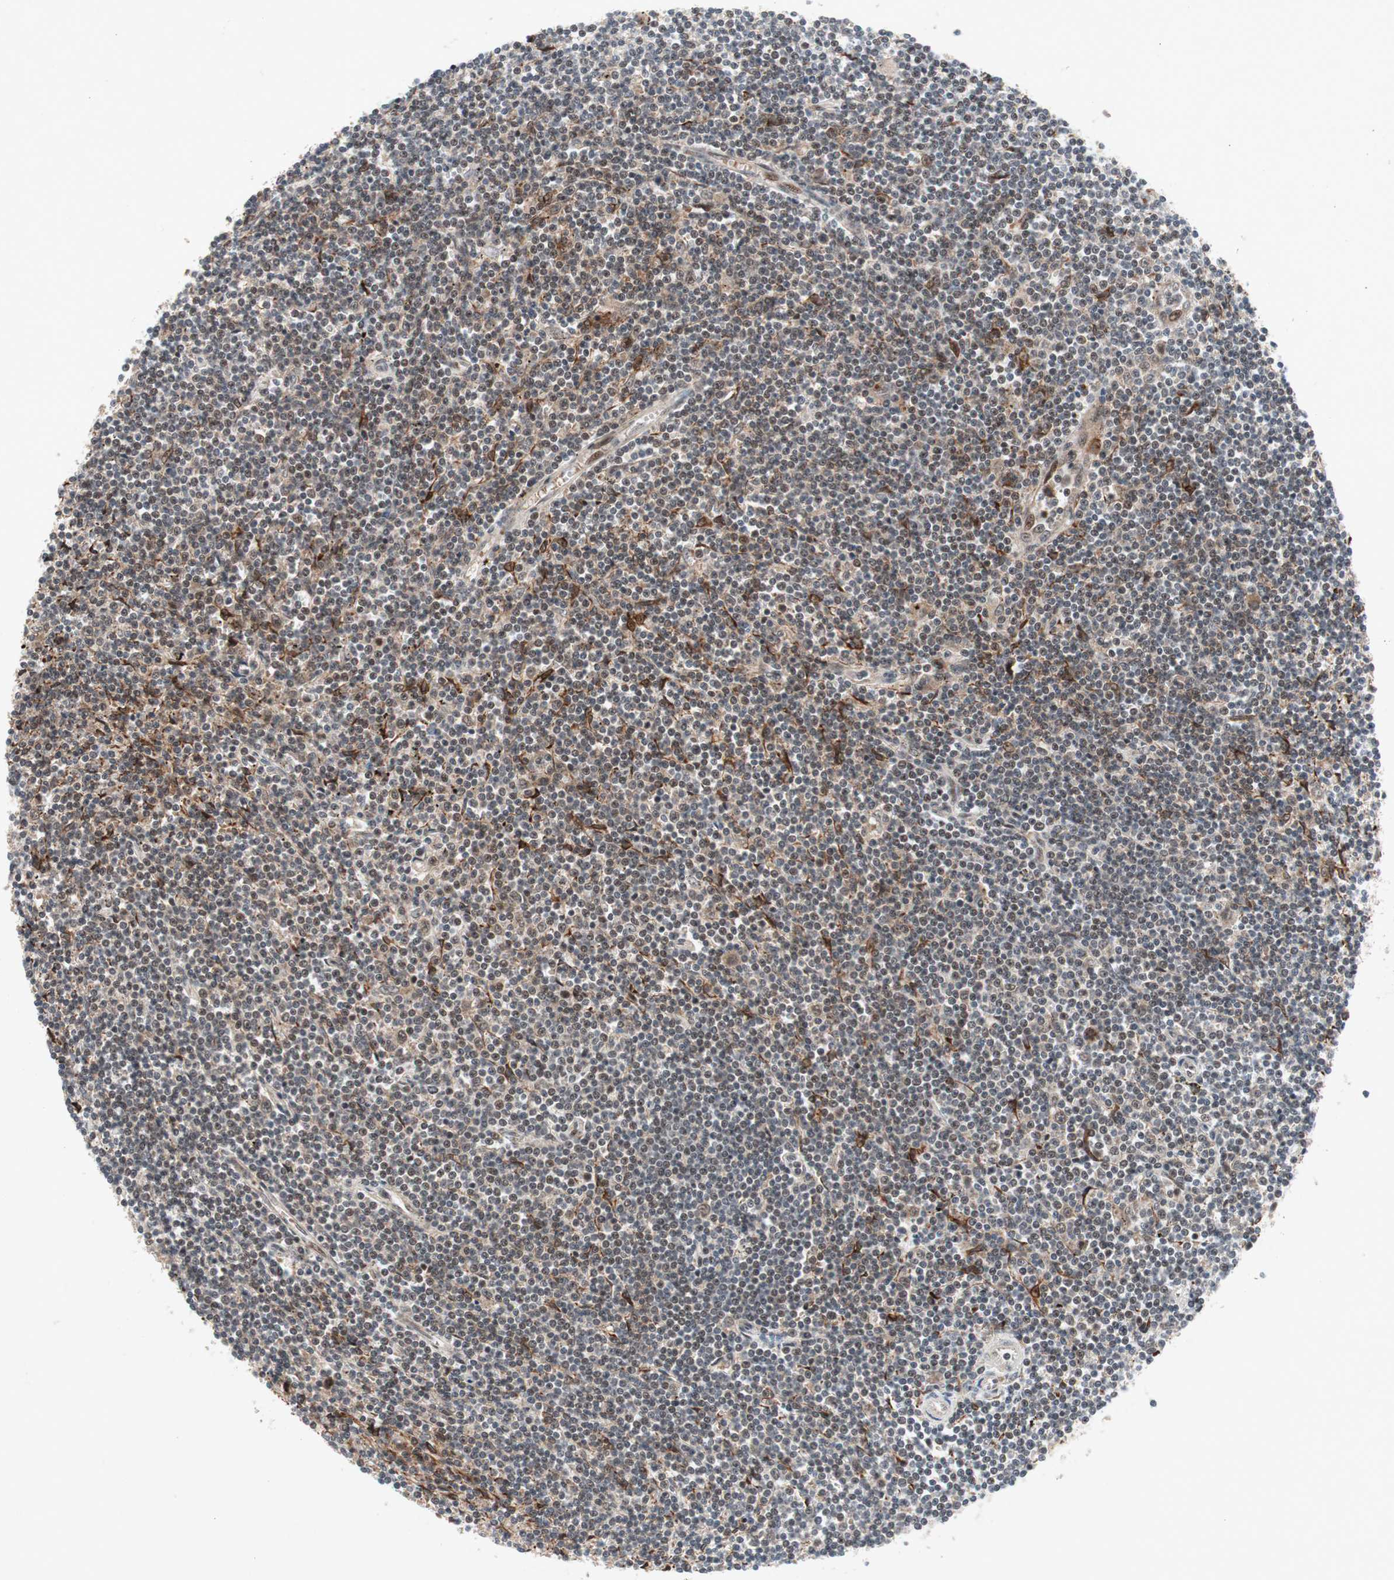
{"staining": {"intensity": "negative", "quantity": "none", "location": "none"}, "tissue": "lymphoma", "cell_type": "Tumor cells", "image_type": "cancer", "snomed": [{"axis": "morphology", "description": "Malignant lymphoma, non-Hodgkin's type, Low grade"}, {"axis": "topography", "description": "Spleen"}], "caption": "Human lymphoma stained for a protein using IHC exhibits no staining in tumor cells.", "gene": "TCF12", "patient": {"sex": "male", "age": 76}}